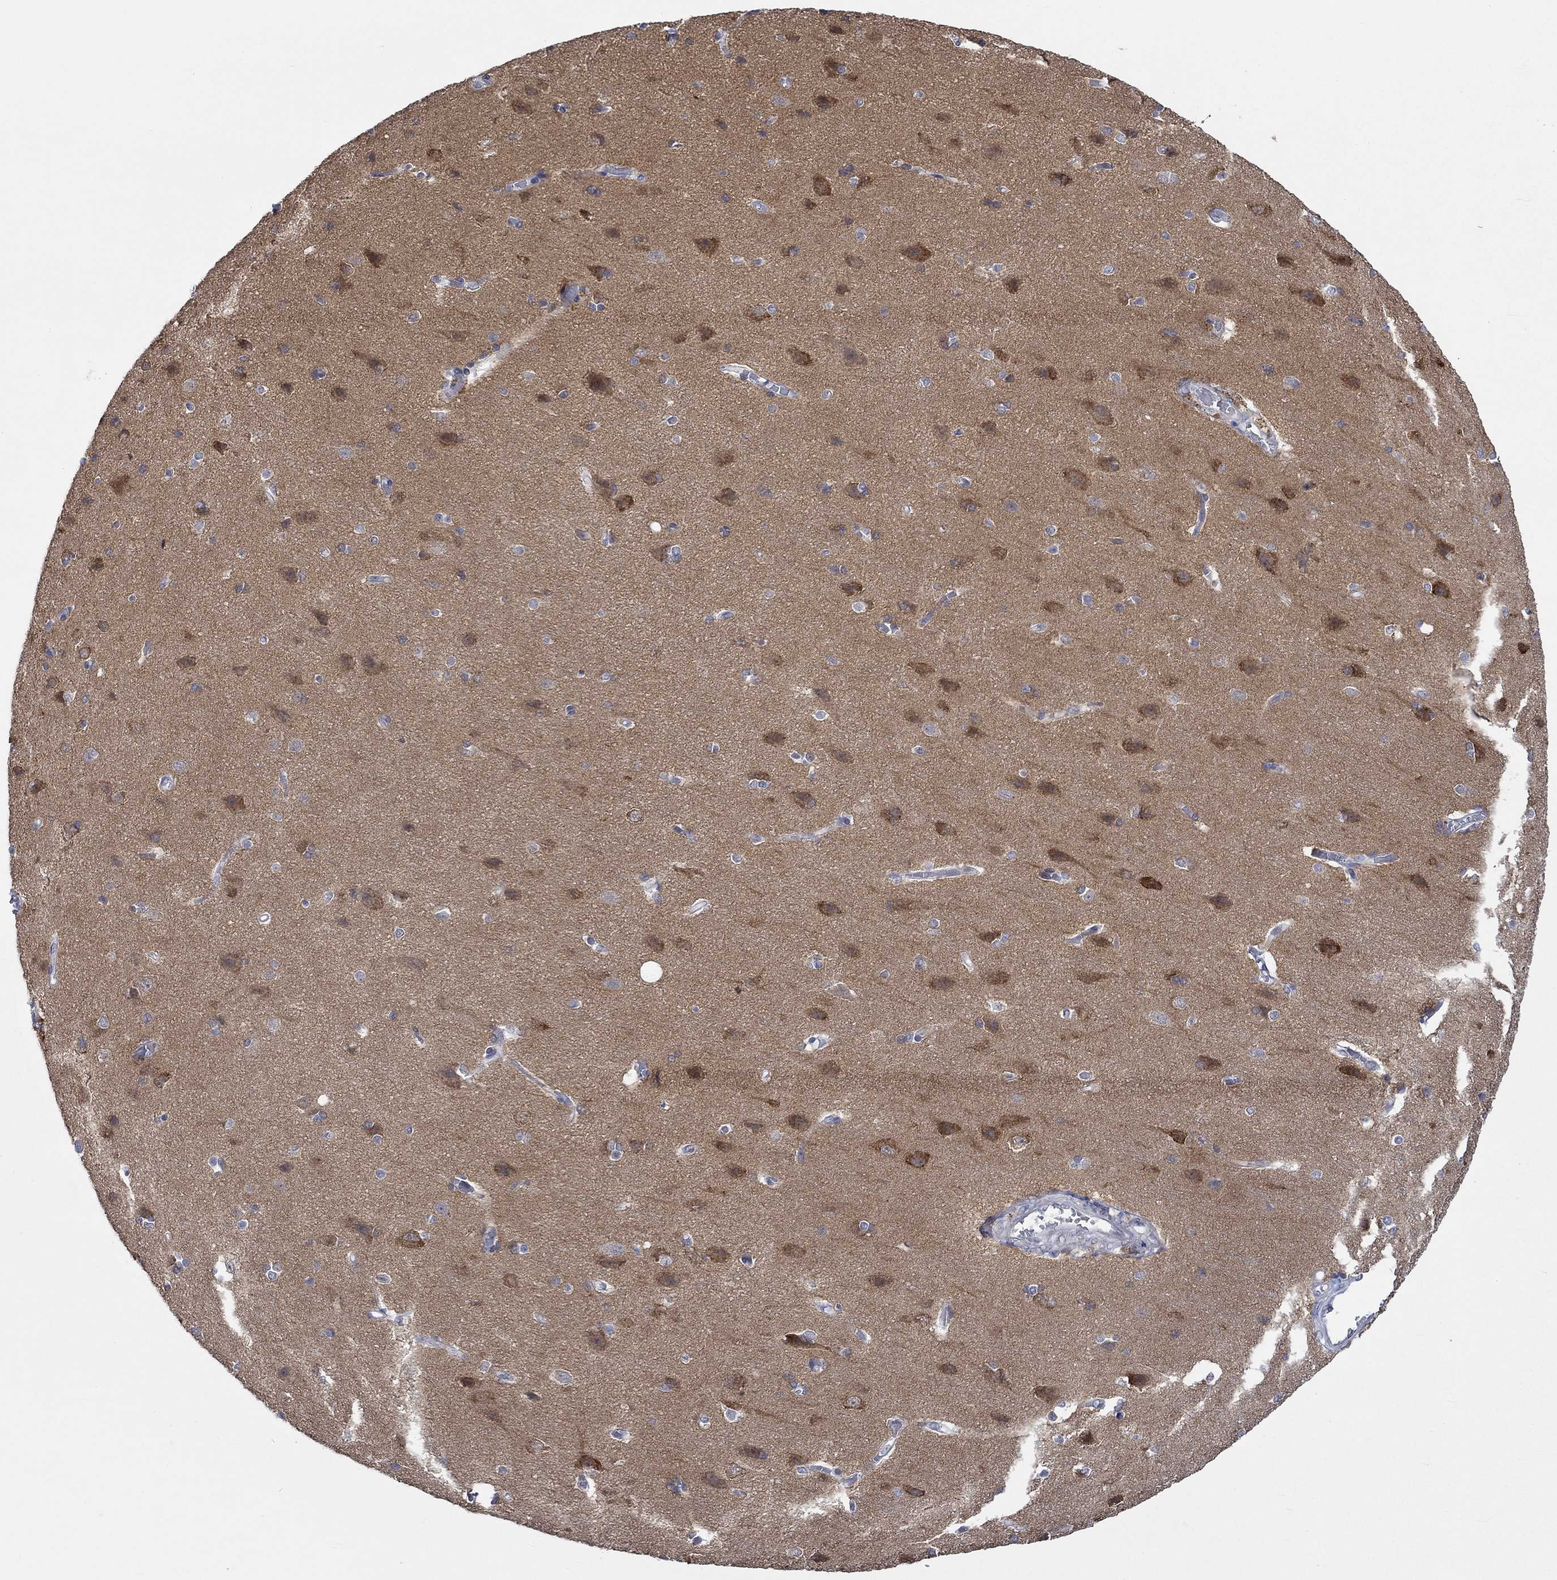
{"staining": {"intensity": "negative", "quantity": "none", "location": "none"}, "tissue": "cerebral cortex", "cell_type": "Endothelial cells", "image_type": "normal", "snomed": [{"axis": "morphology", "description": "Normal tissue, NOS"}, {"axis": "topography", "description": "Cerebral cortex"}], "caption": "This is an immunohistochemistry (IHC) photomicrograph of unremarkable human cerebral cortex. There is no positivity in endothelial cells.", "gene": "WASF1", "patient": {"sex": "male", "age": 37}}